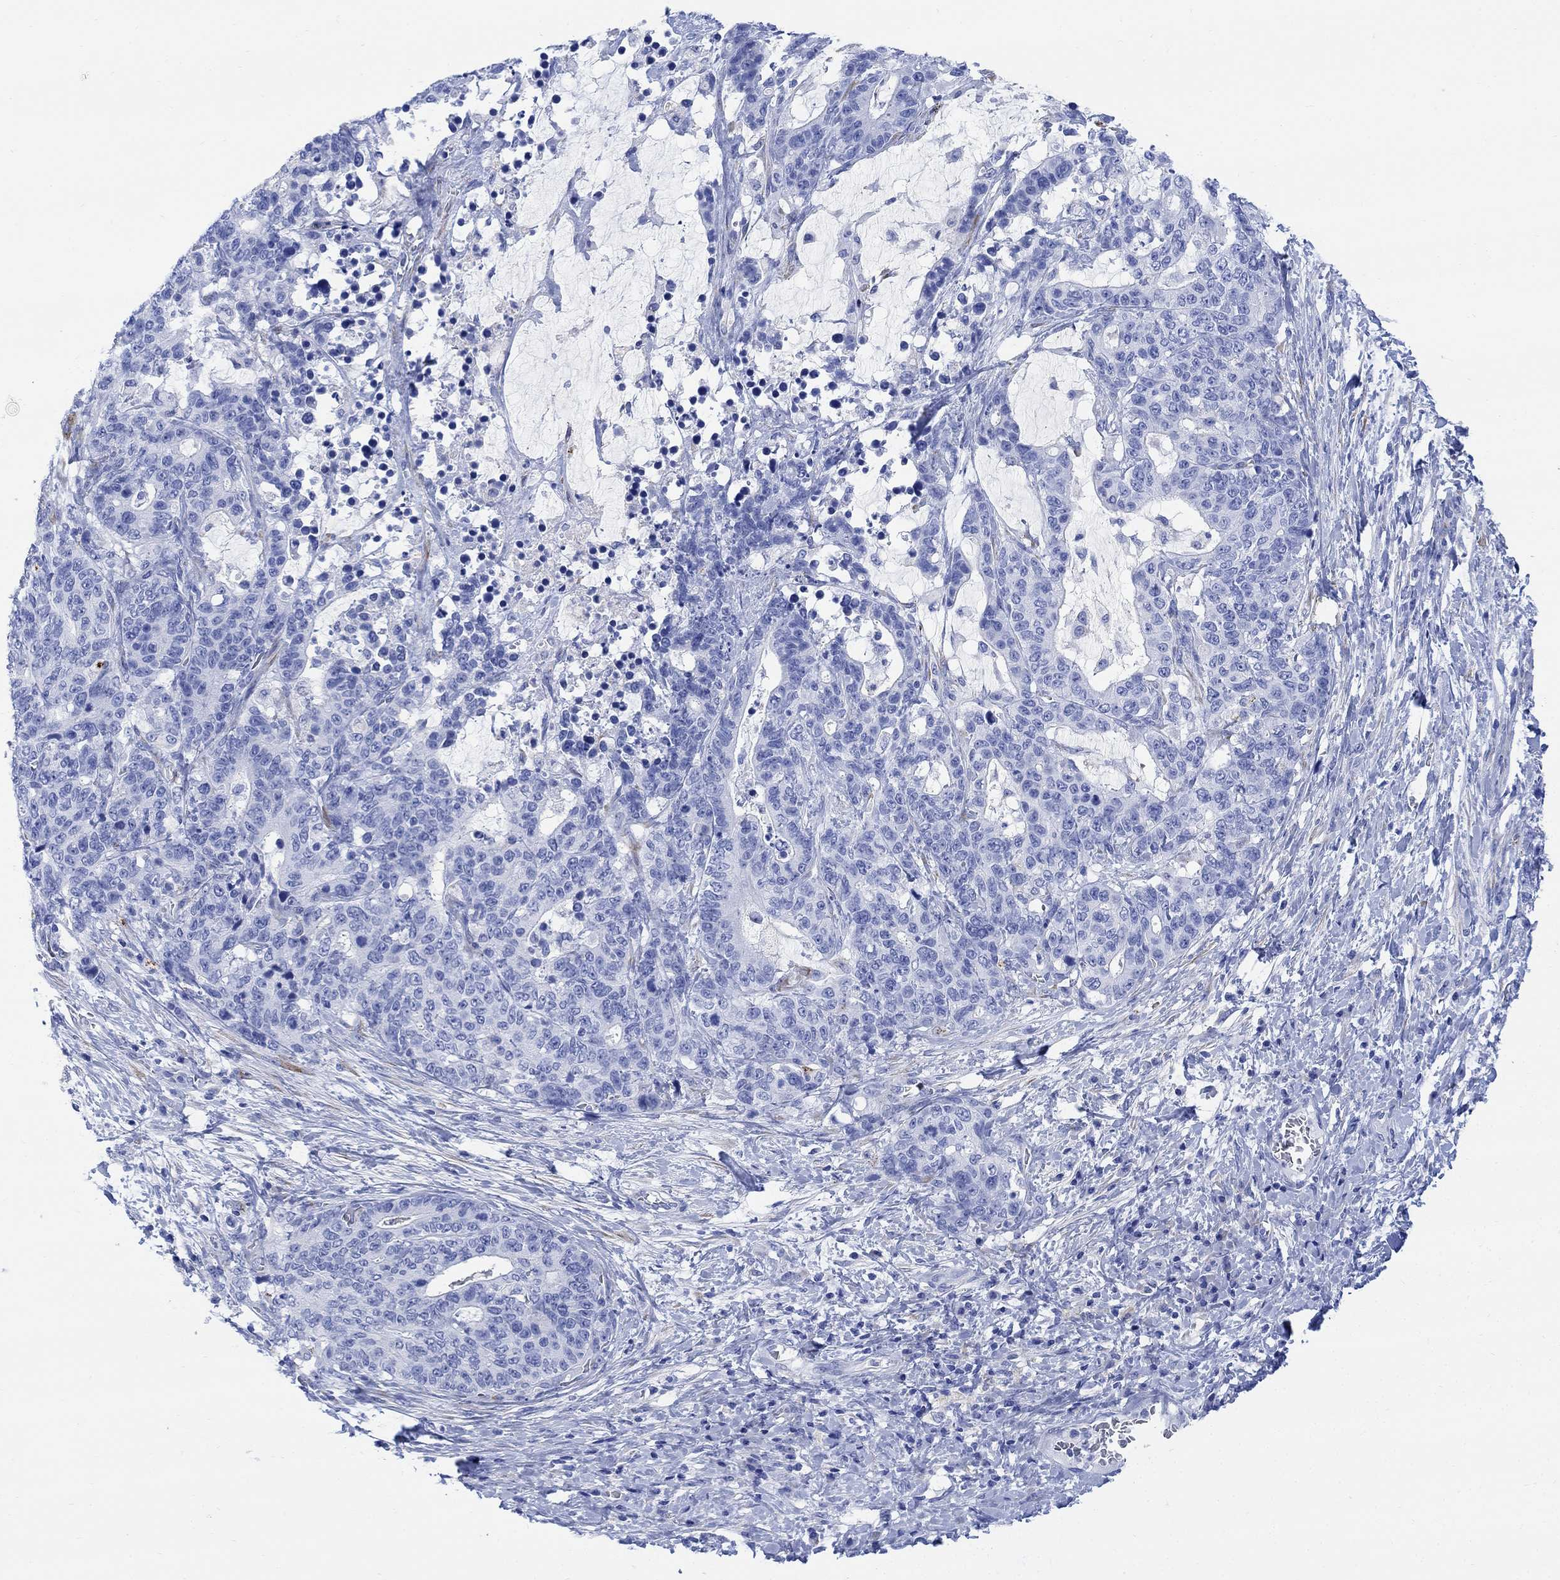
{"staining": {"intensity": "negative", "quantity": "none", "location": "none"}, "tissue": "stomach cancer", "cell_type": "Tumor cells", "image_type": "cancer", "snomed": [{"axis": "morphology", "description": "Normal tissue, NOS"}, {"axis": "morphology", "description": "Adenocarcinoma, NOS"}, {"axis": "topography", "description": "Stomach"}], "caption": "Micrograph shows no protein positivity in tumor cells of stomach adenocarcinoma tissue.", "gene": "MYL1", "patient": {"sex": "female", "age": 64}}